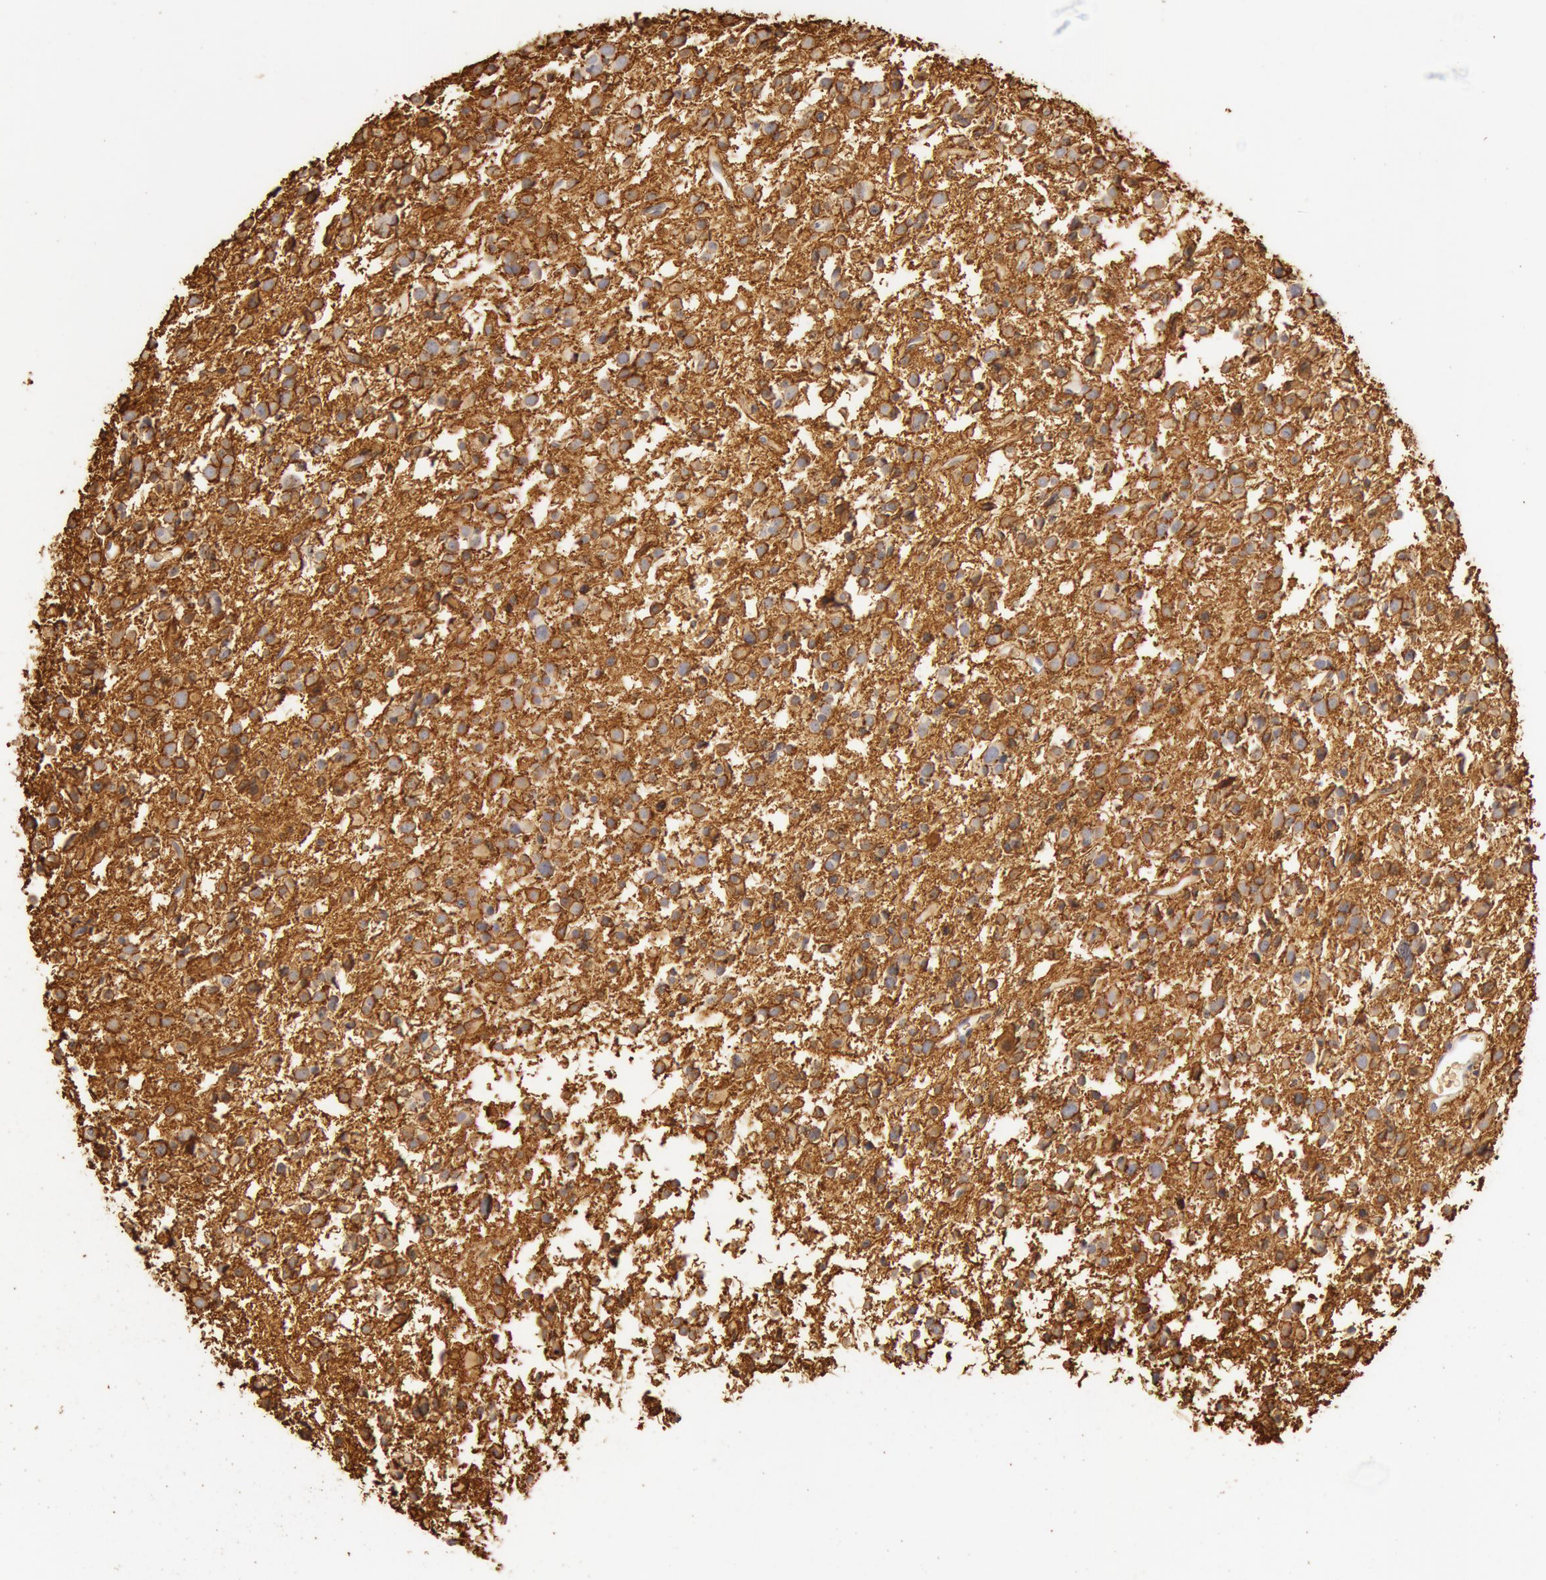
{"staining": {"intensity": "negative", "quantity": "none", "location": "none"}, "tissue": "glioma", "cell_type": "Tumor cells", "image_type": "cancer", "snomed": [{"axis": "morphology", "description": "Glioma, malignant, Low grade"}, {"axis": "topography", "description": "Brain"}], "caption": "Malignant low-grade glioma was stained to show a protein in brown. There is no significant positivity in tumor cells. (DAB (3,3'-diaminobenzidine) IHC with hematoxylin counter stain).", "gene": "AQP1", "patient": {"sex": "female", "age": 36}}